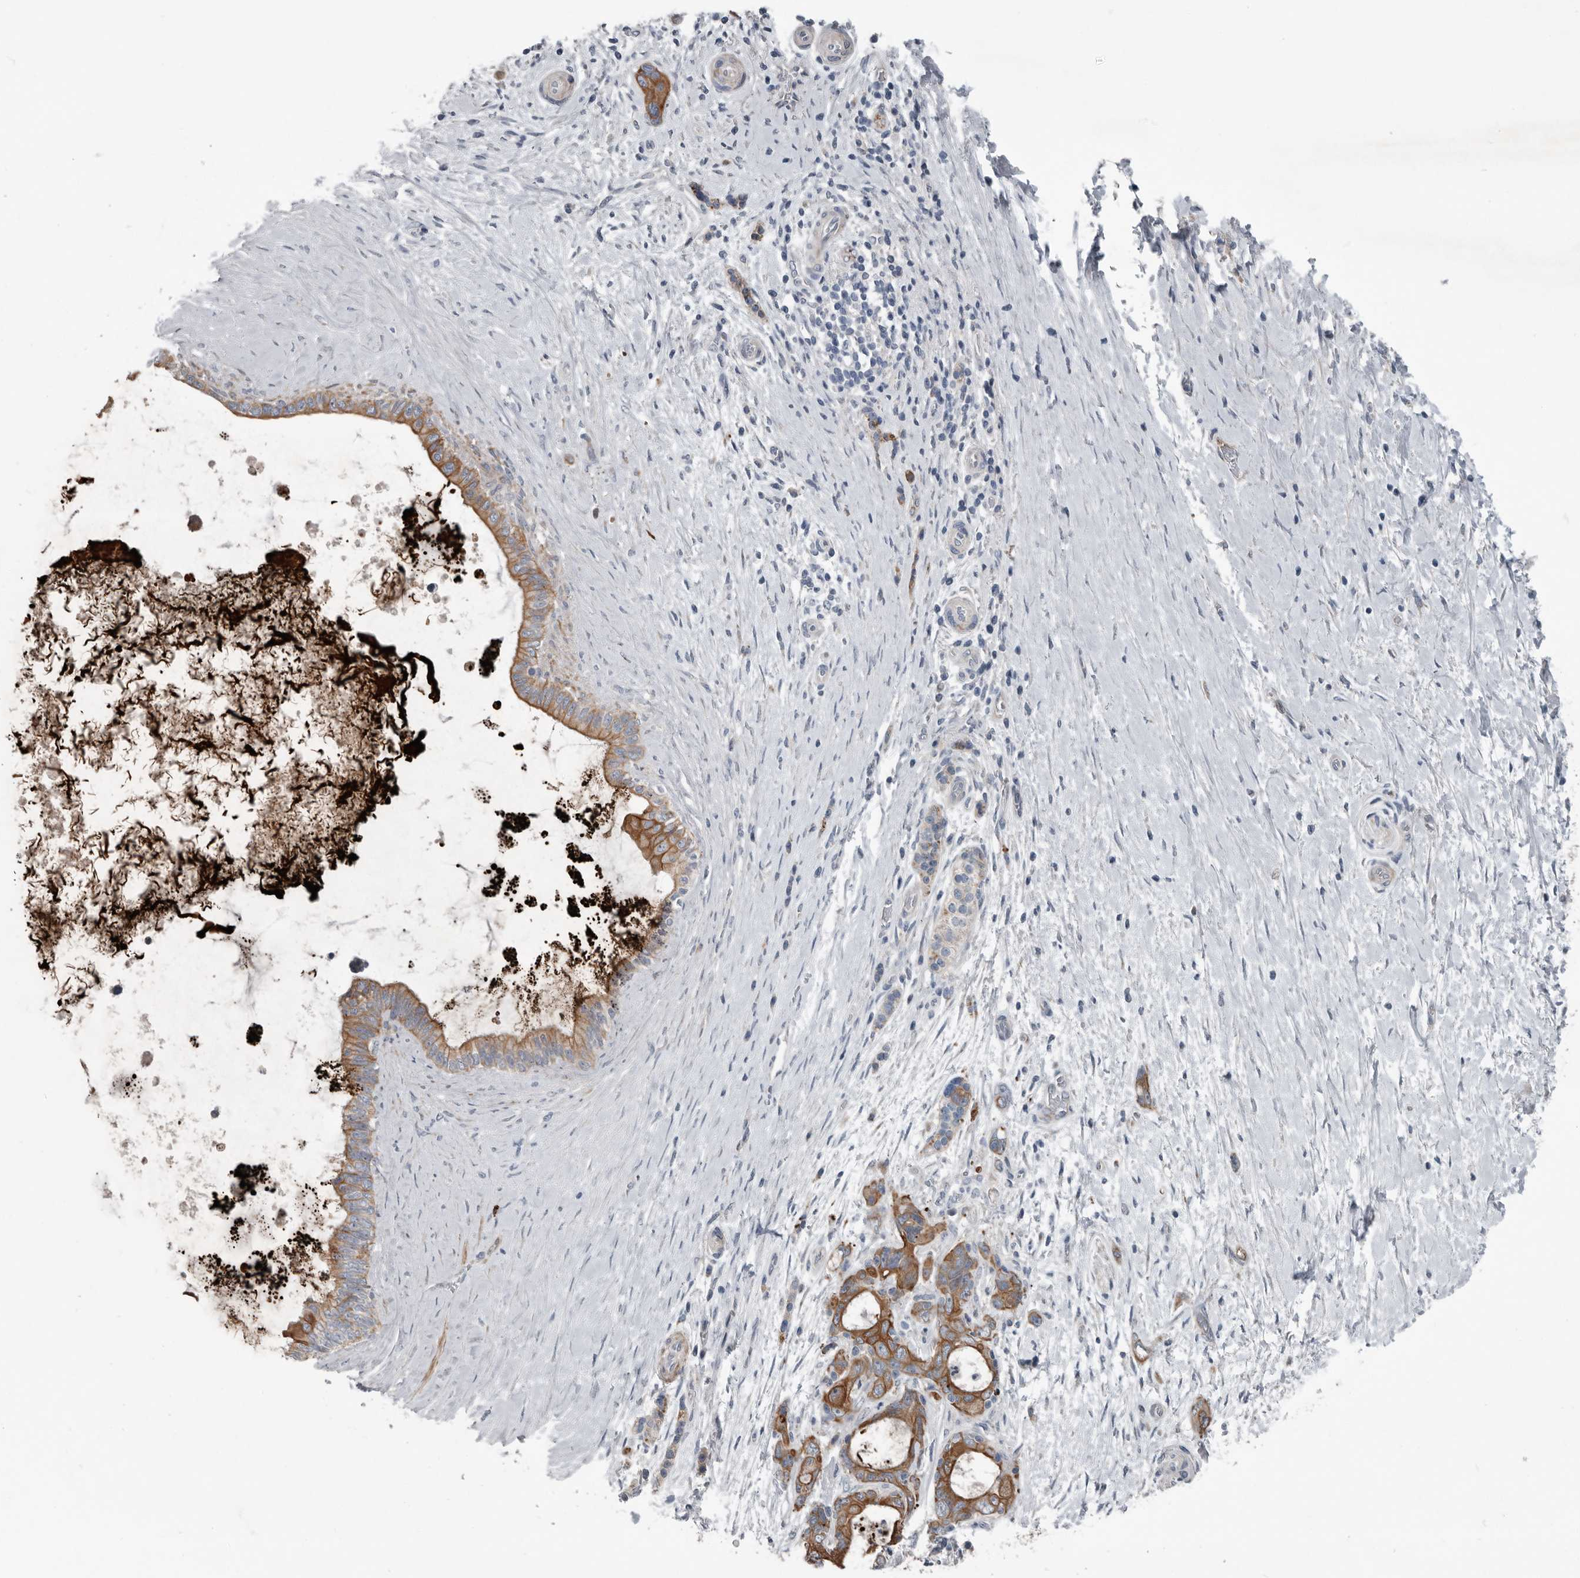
{"staining": {"intensity": "moderate", "quantity": ">75%", "location": "cytoplasmic/membranous"}, "tissue": "pancreatic cancer", "cell_type": "Tumor cells", "image_type": "cancer", "snomed": [{"axis": "morphology", "description": "Adenocarcinoma, NOS"}, {"axis": "topography", "description": "Pancreas"}], "caption": "An image showing moderate cytoplasmic/membranous expression in approximately >75% of tumor cells in pancreatic adenocarcinoma, as visualized by brown immunohistochemical staining.", "gene": "DPY19L4", "patient": {"sex": "female", "age": 72}}